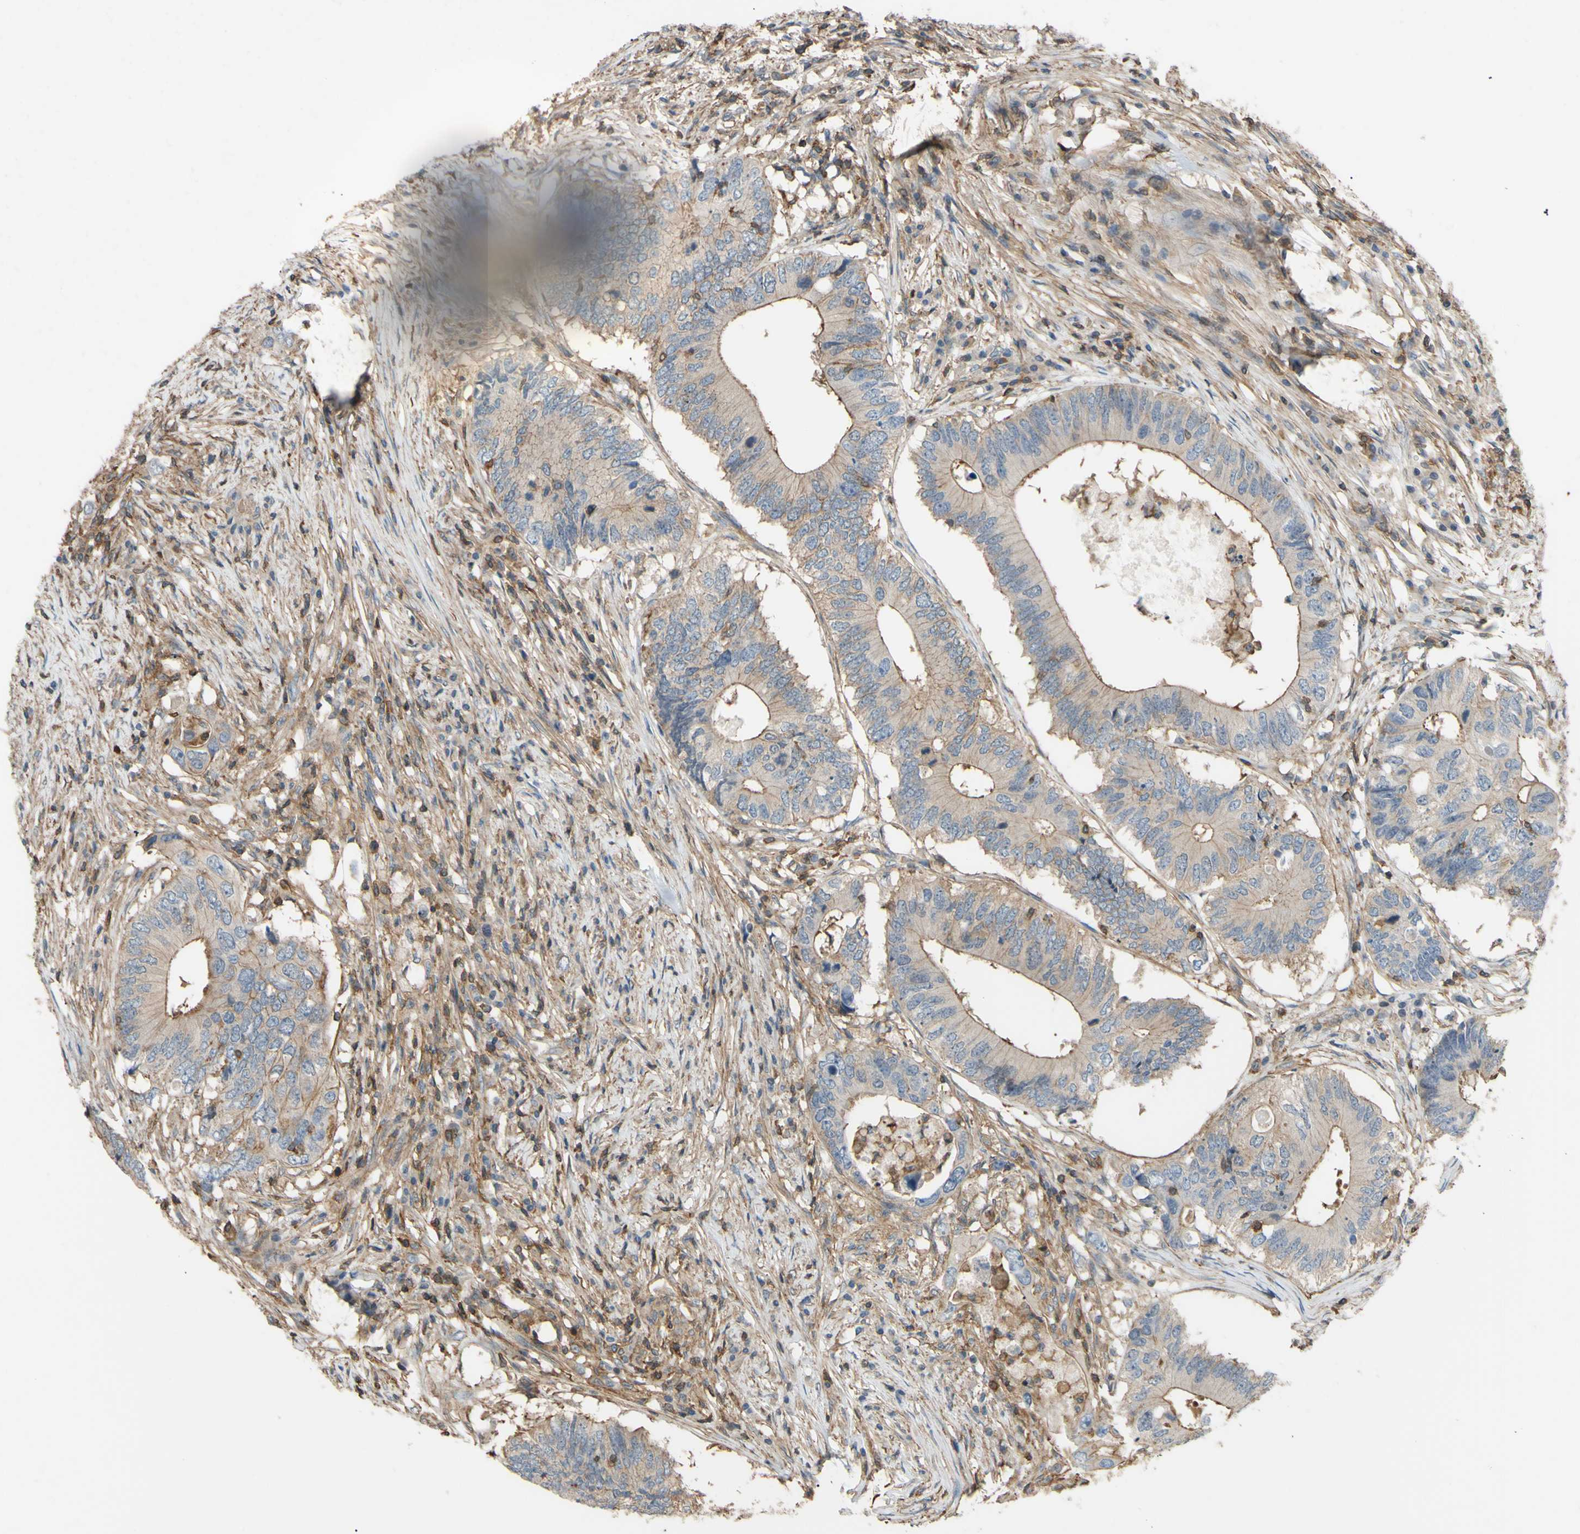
{"staining": {"intensity": "moderate", "quantity": ">75%", "location": "cytoplasmic/membranous"}, "tissue": "colorectal cancer", "cell_type": "Tumor cells", "image_type": "cancer", "snomed": [{"axis": "morphology", "description": "Adenocarcinoma, NOS"}, {"axis": "topography", "description": "Colon"}], "caption": "A photomicrograph of colorectal cancer (adenocarcinoma) stained for a protein reveals moderate cytoplasmic/membranous brown staining in tumor cells.", "gene": "ADD3", "patient": {"sex": "male", "age": 71}}